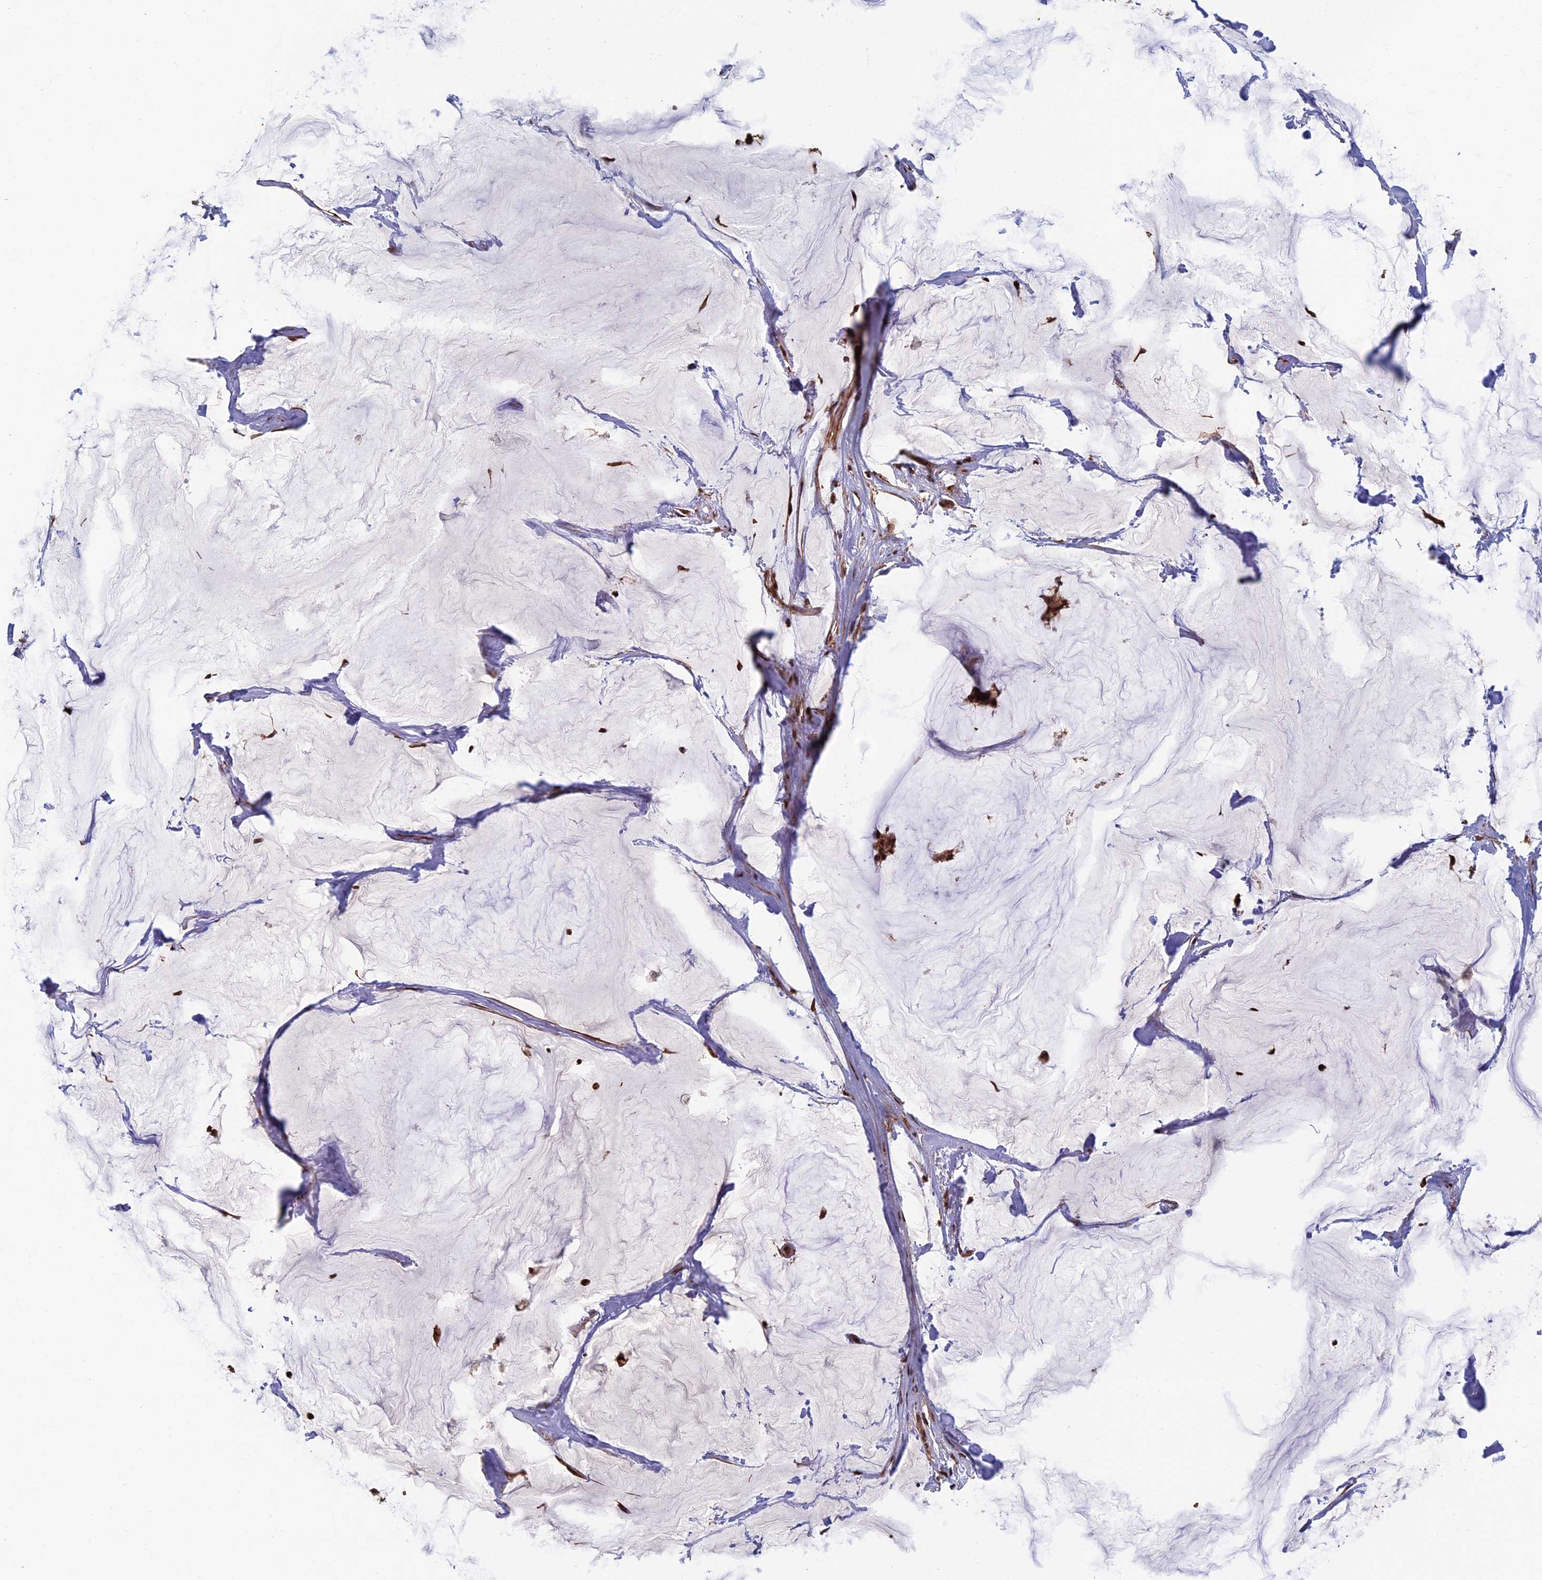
{"staining": {"intensity": "moderate", "quantity": ">75%", "location": "cytoplasmic/membranous,nuclear"}, "tissue": "breast cancer", "cell_type": "Tumor cells", "image_type": "cancer", "snomed": [{"axis": "morphology", "description": "Duct carcinoma"}, {"axis": "topography", "description": "Breast"}], "caption": "High-power microscopy captured an immunohistochemistry (IHC) histopathology image of breast cancer (invasive ductal carcinoma), revealing moderate cytoplasmic/membranous and nuclear expression in about >75% of tumor cells.", "gene": "CTDP1", "patient": {"sex": "female", "age": 93}}